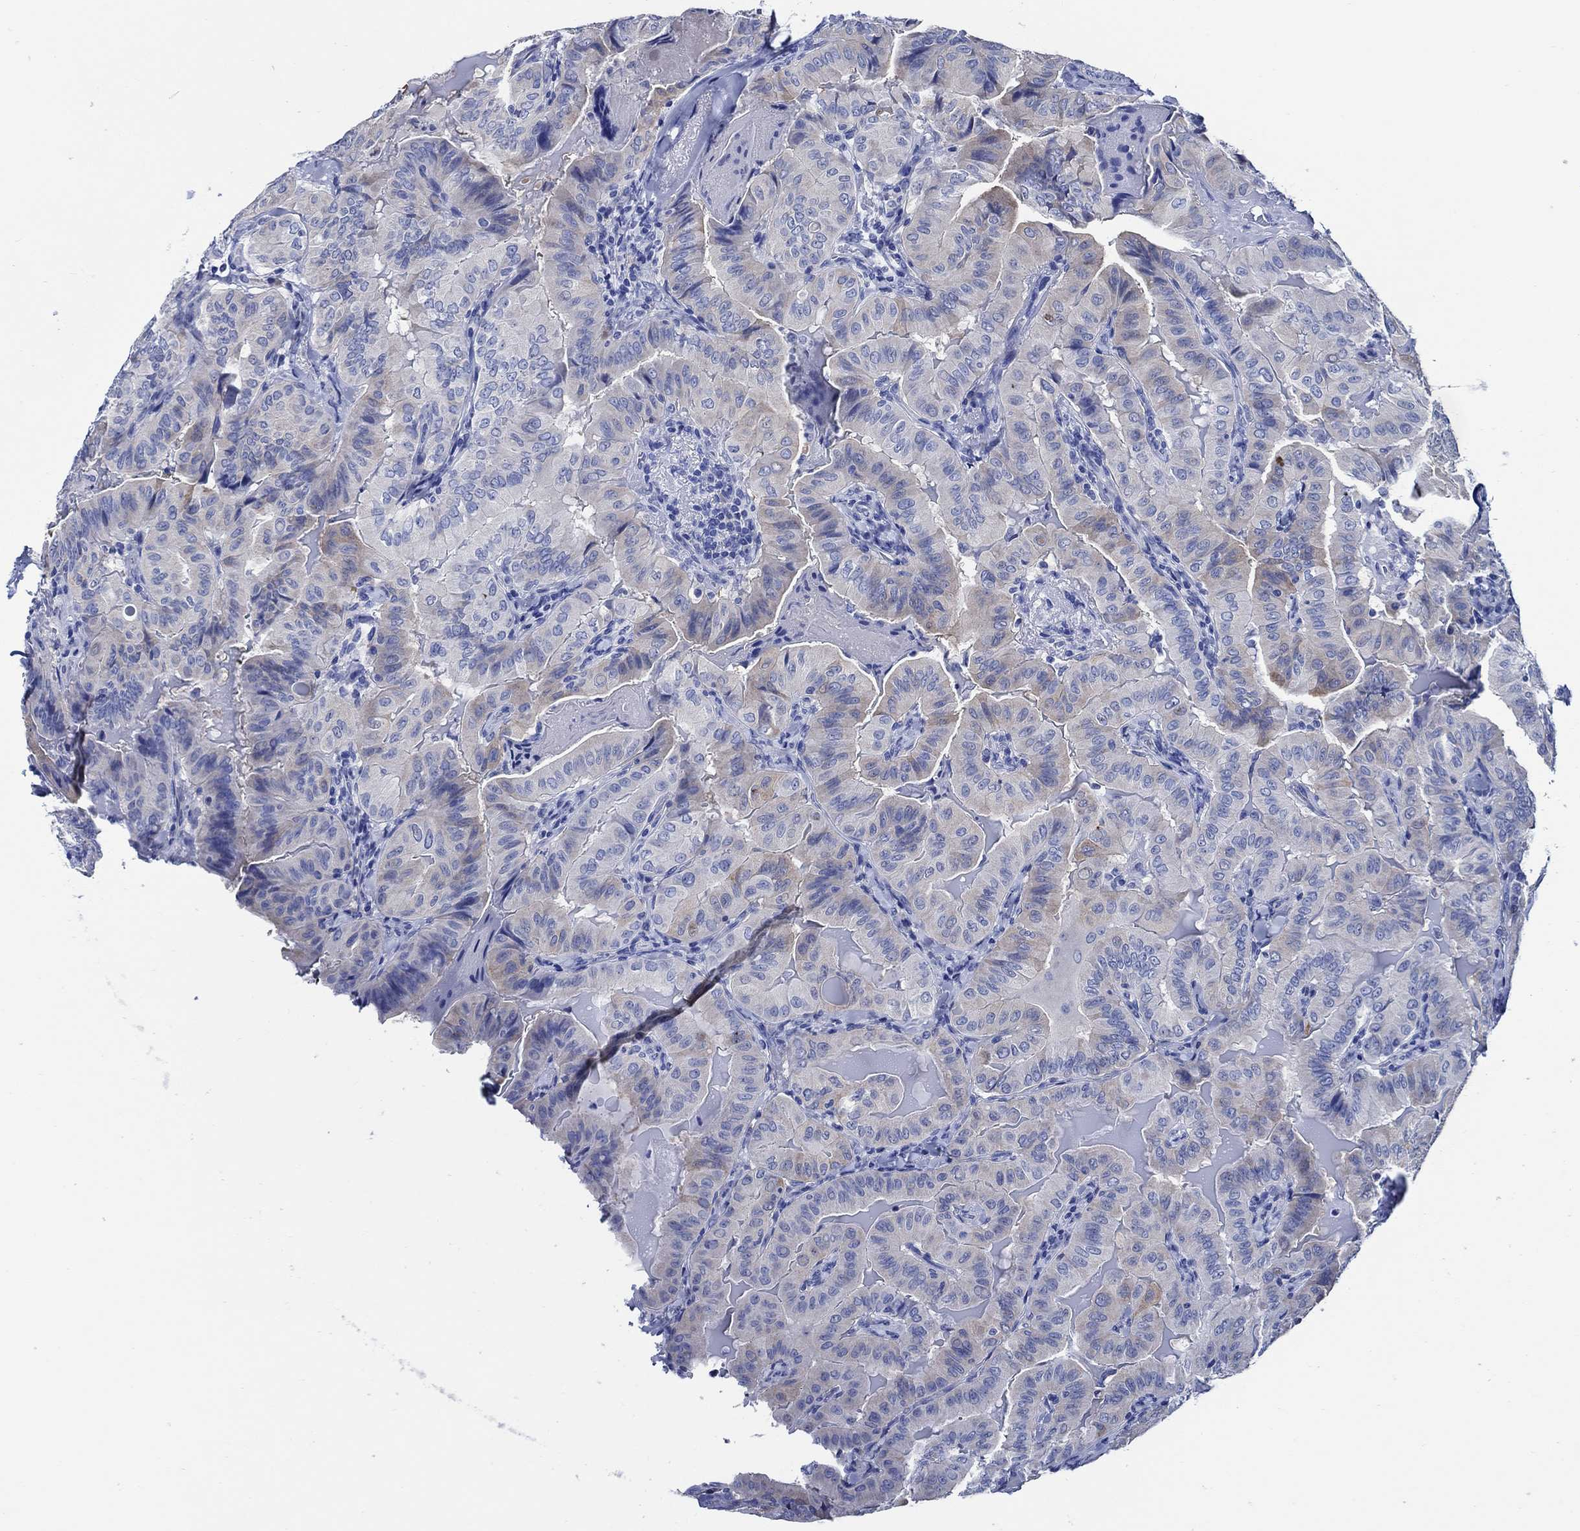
{"staining": {"intensity": "negative", "quantity": "none", "location": "none"}, "tissue": "thyroid cancer", "cell_type": "Tumor cells", "image_type": "cancer", "snomed": [{"axis": "morphology", "description": "Papillary adenocarcinoma, NOS"}, {"axis": "topography", "description": "Thyroid gland"}], "caption": "A micrograph of thyroid cancer stained for a protein reveals no brown staining in tumor cells.", "gene": "WDR62", "patient": {"sex": "female", "age": 68}}